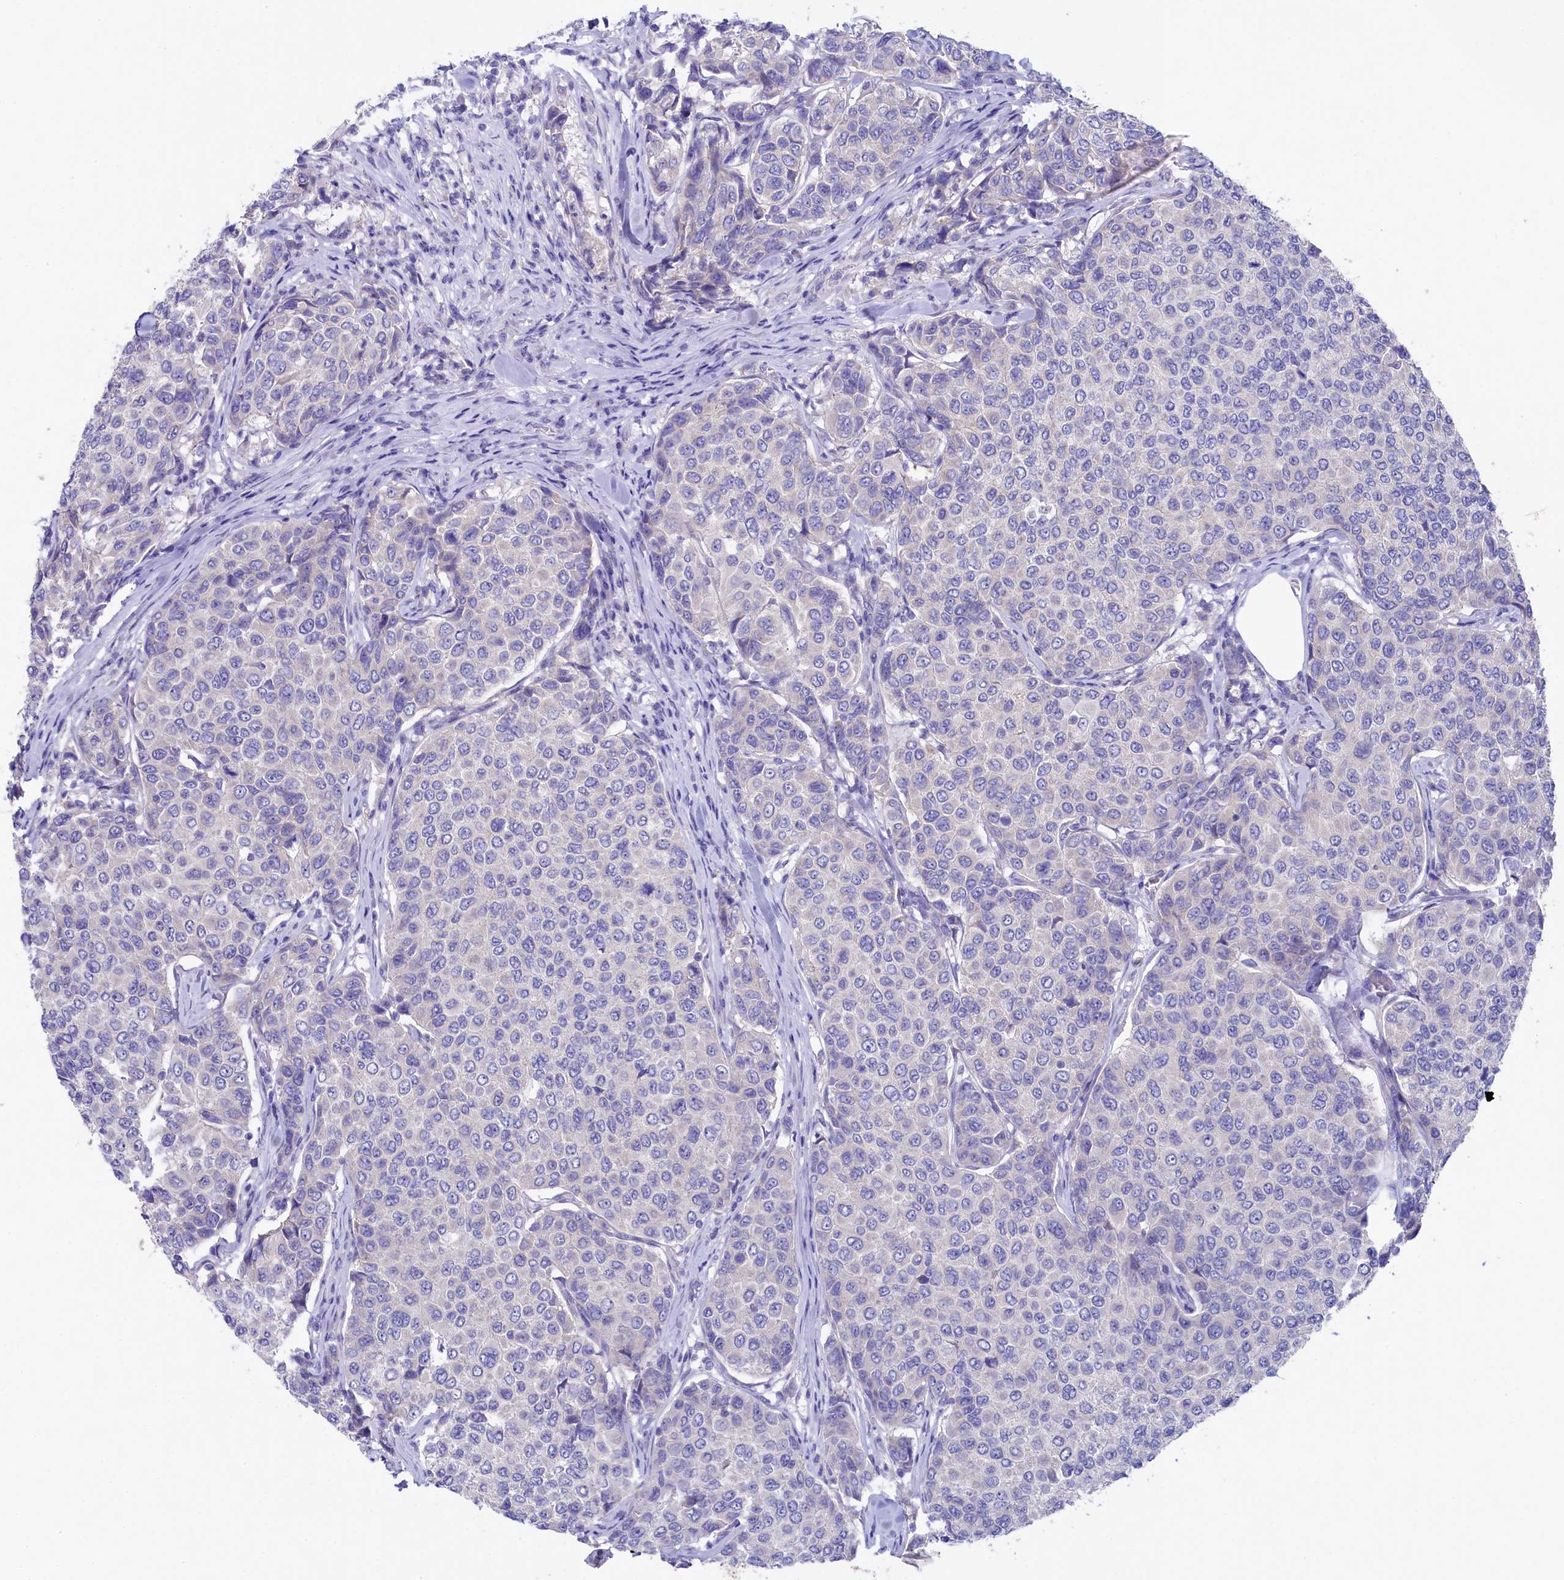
{"staining": {"intensity": "negative", "quantity": "none", "location": "none"}, "tissue": "breast cancer", "cell_type": "Tumor cells", "image_type": "cancer", "snomed": [{"axis": "morphology", "description": "Duct carcinoma"}, {"axis": "topography", "description": "Breast"}], "caption": "Immunohistochemical staining of breast intraductal carcinoma displays no significant positivity in tumor cells. Nuclei are stained in blue.", "gene": "VPS26B", "patient": {"sex": "female", "age": 55}}